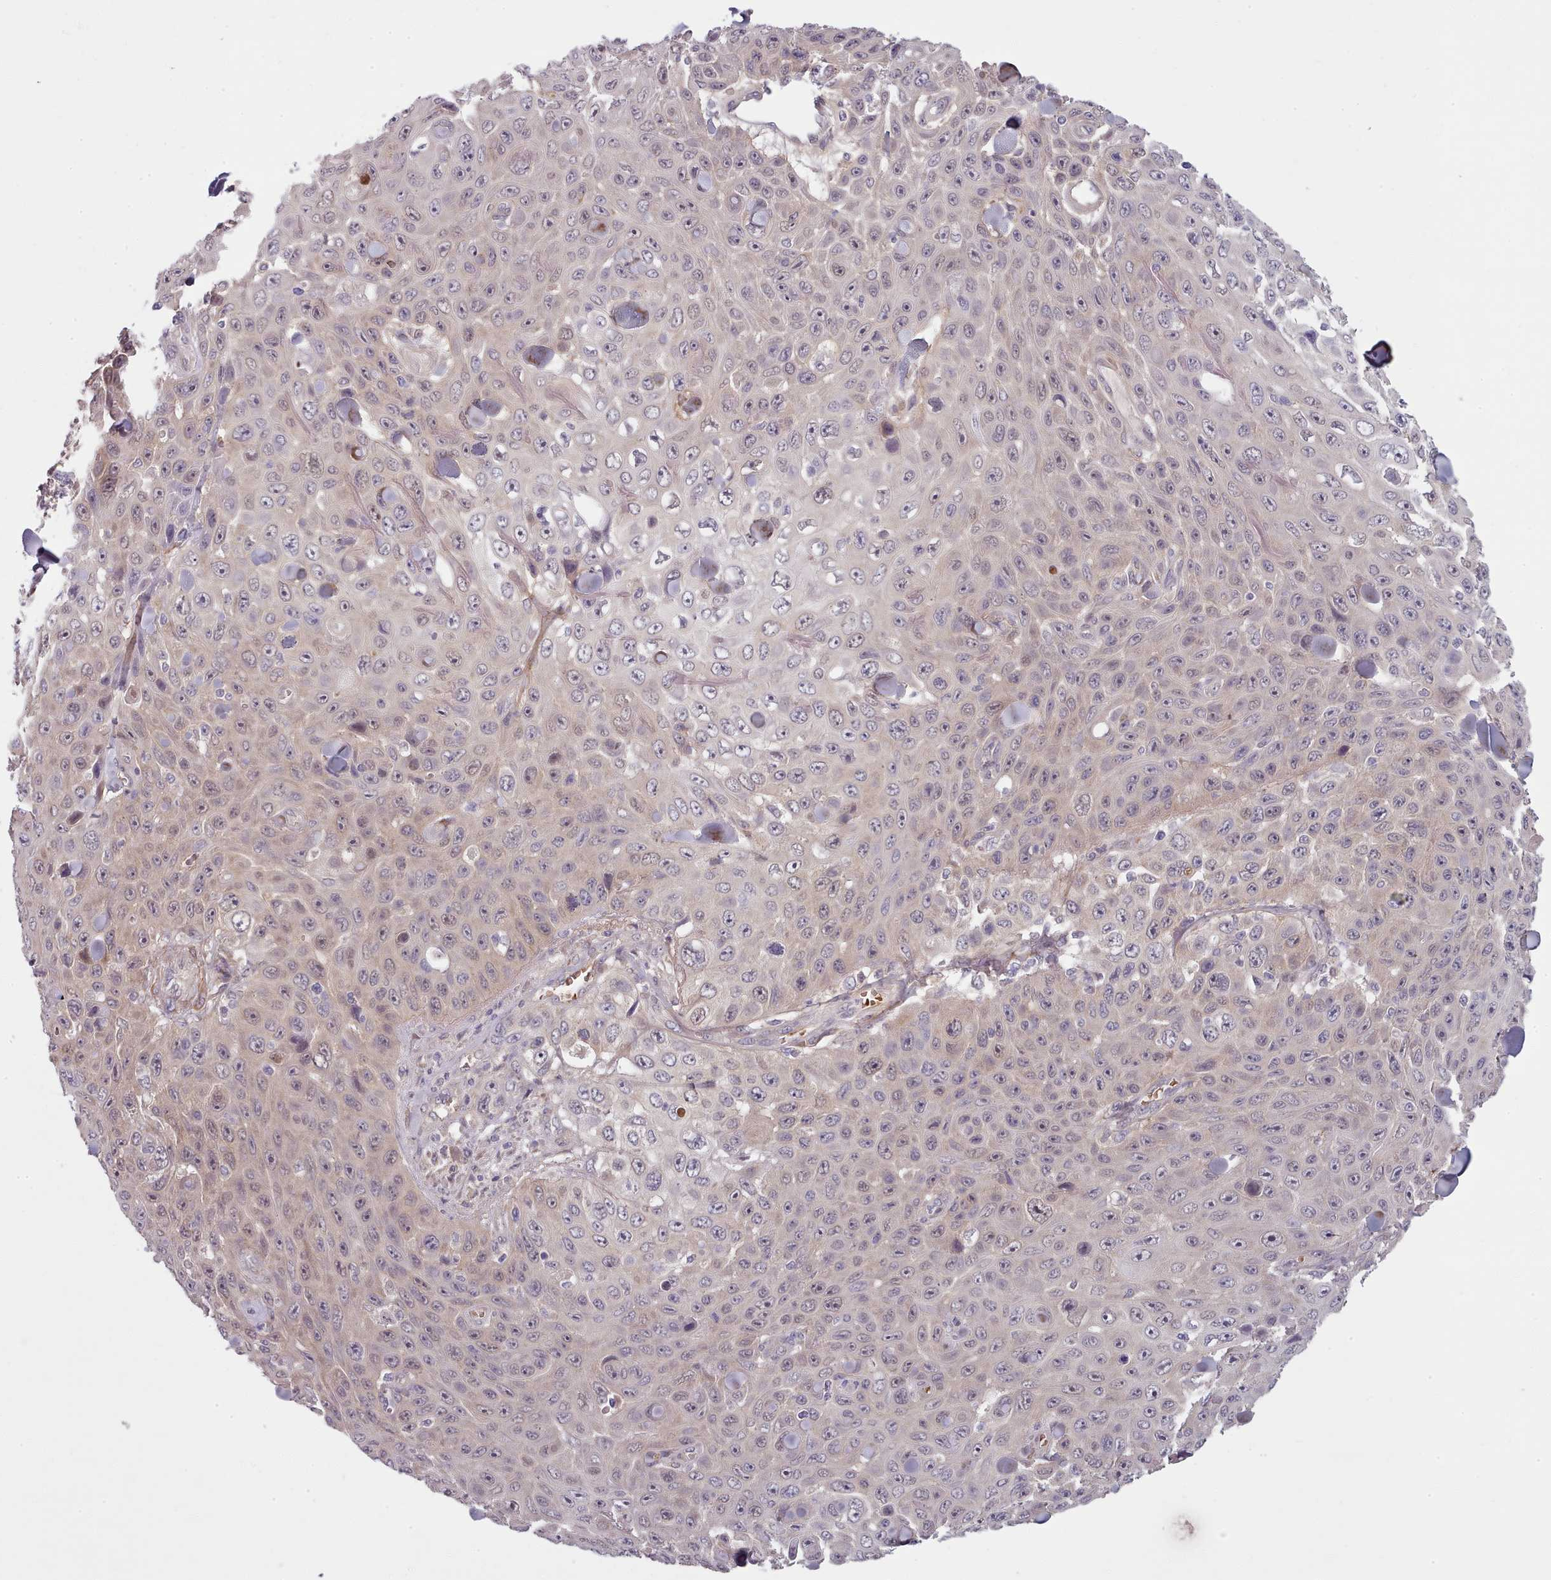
{"staining": {"intensity": "weak", "quantity": "25%-75%", "location": "nuclear"}, "tissue": "skin cancer", "cell_type": "Tumor cells", "image_type": "cancer", "snomed": [{"axis": "morphology", "description": "Squamous cell carcinoma, NOS"}, {"axis": "topography", "description": "Skin"}], "caption": "Tumor cells display low levels of weak nuclear expression in approximately 25%-75% of cells in skin squamous cell carcinoma.", "gene": "CLNS1A", "patient": {"sex": "male", "age": 82}}